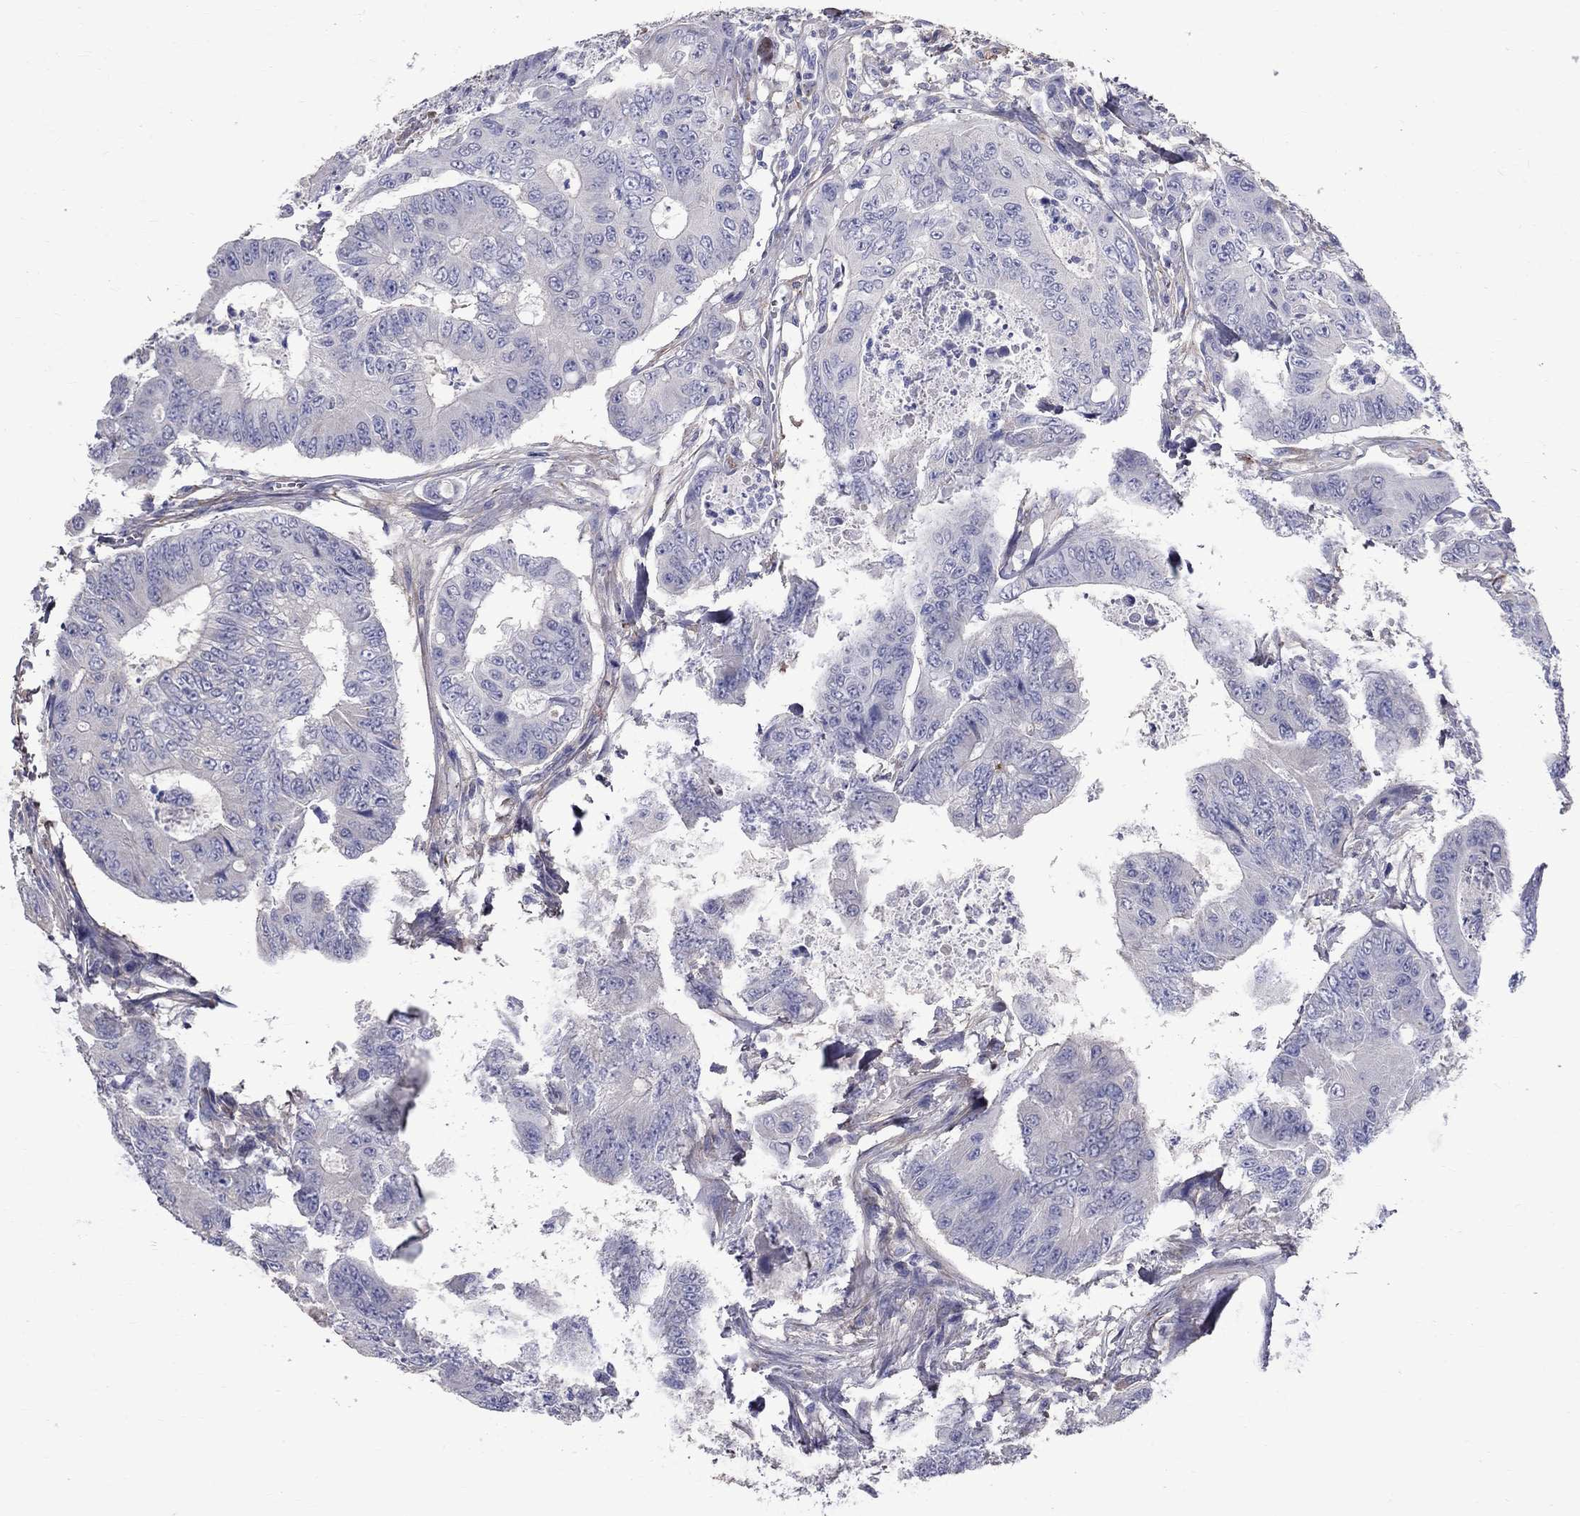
{"staining": {"intensity": "negative", "quantity": "none", "location": "none"}, "tissue": "colorectal cancer", "cell_type": "Tumor cells", "image_type": "cancer", "snomed": [{"axis": "morphology", "description": "Adenocarcinoma, NOS"}, {"axis": "topography", "description": "Colon"}], "caption": "Image shows no protein expression in tumor cells of colorectal cancer (adenocarcinoma) tissue. (Brightfield microscopy of DAB immunohistochemistry (IHC) at high magnification).", "gene": "ANXA10", "patient": {"sex": "female", "age": 48}}